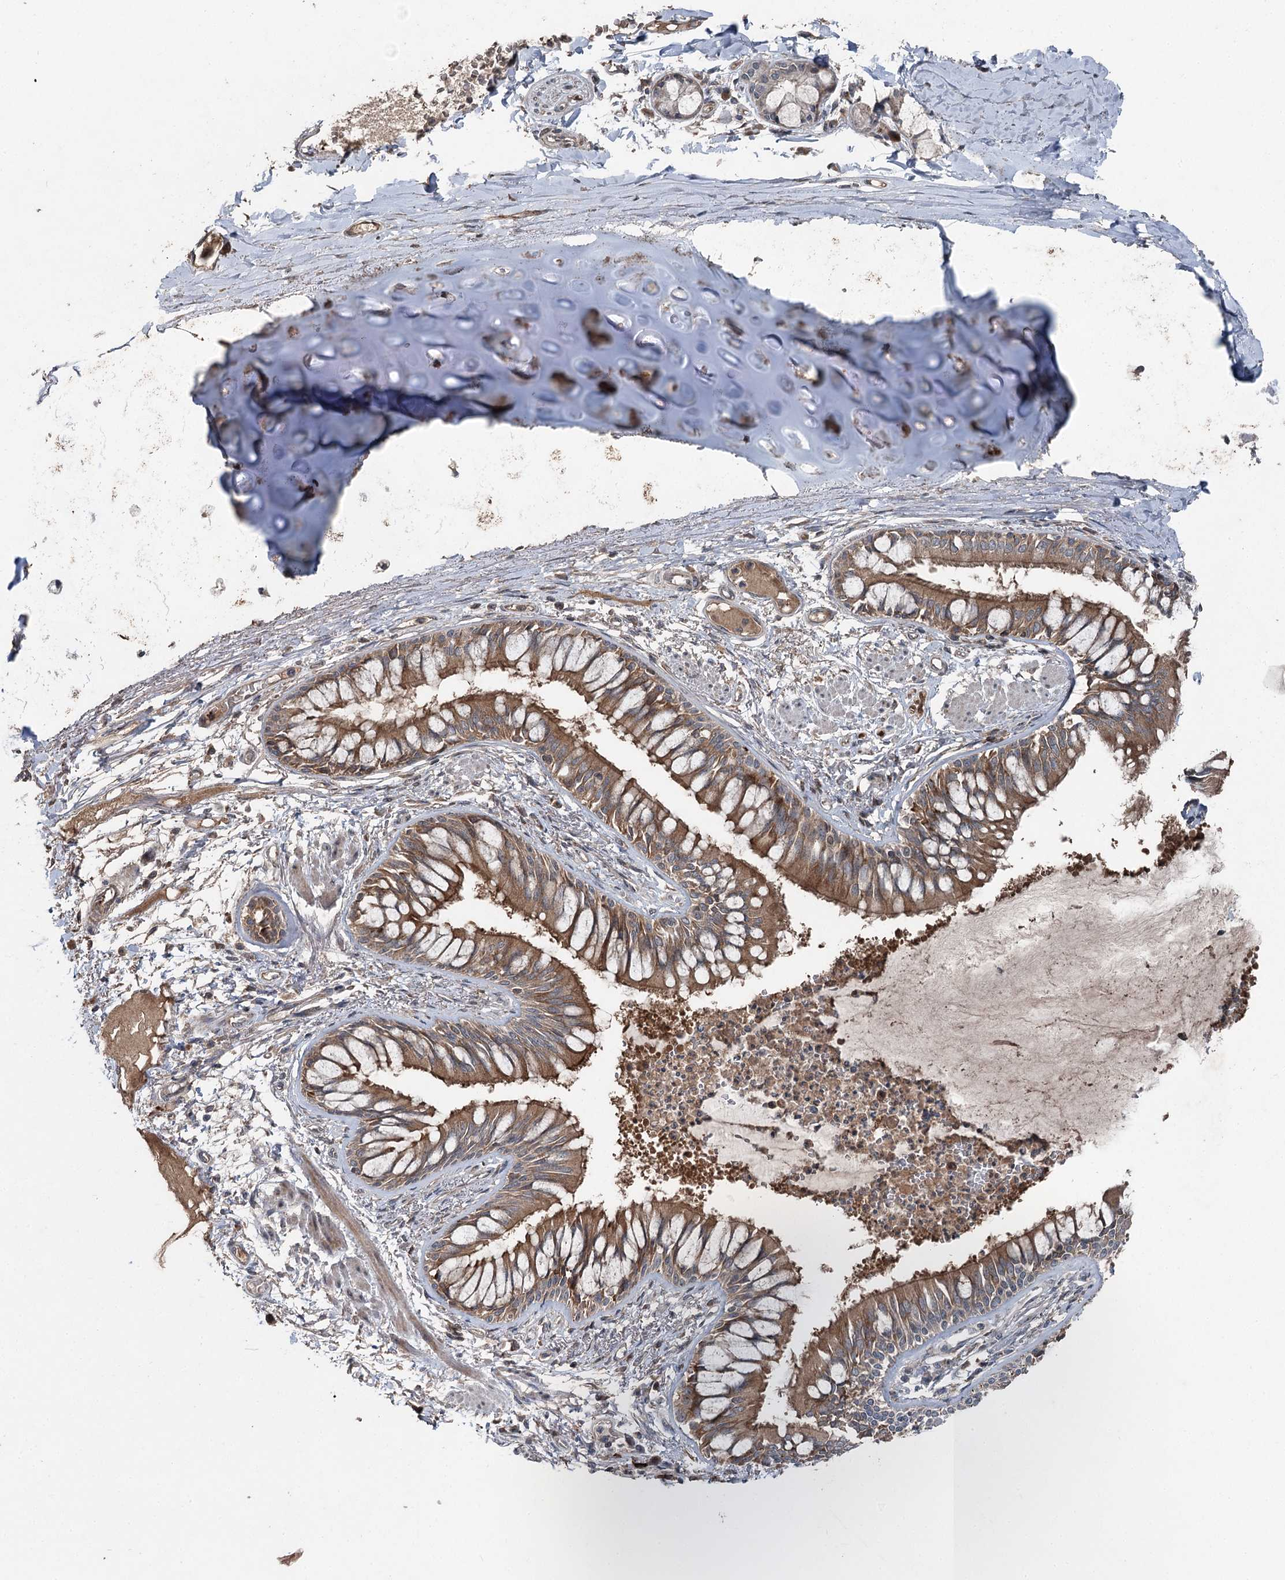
{"staining": {"intensity": "moderate", "quantity": "25%-75%", "location": "cytoplasmic/membranous"}, "tissue": "adipose tissue", "cell_type": "Adipocytes", "image_type": "normal", "snomed": [{"axis": "morphology", "description": "Normal tissue, NOS"}, {"axis": "topography", "description": "Cartilage tissue"}, {"axis": "topography", "description": "Bronchus"}, {"axis": "topography", "description": "Lung"}, {"axis": "topography", "description": "Peripheral nerve tissue"}], "caption": "Immunohistochemical staining of unremarkable human adipose tissue shows moderate cytoplasmic/membranous protein positivity in approximately 25%-75% of adipocytes. The protein of interest is stained brown, and the nuclei are stained in blue (DAB (3,3'-diaminobenzidine) IHC with brightfield microscopy, high magnification).", "gene": "MAPK8IP2", "patient": {"sex": "female", "age": 49}}